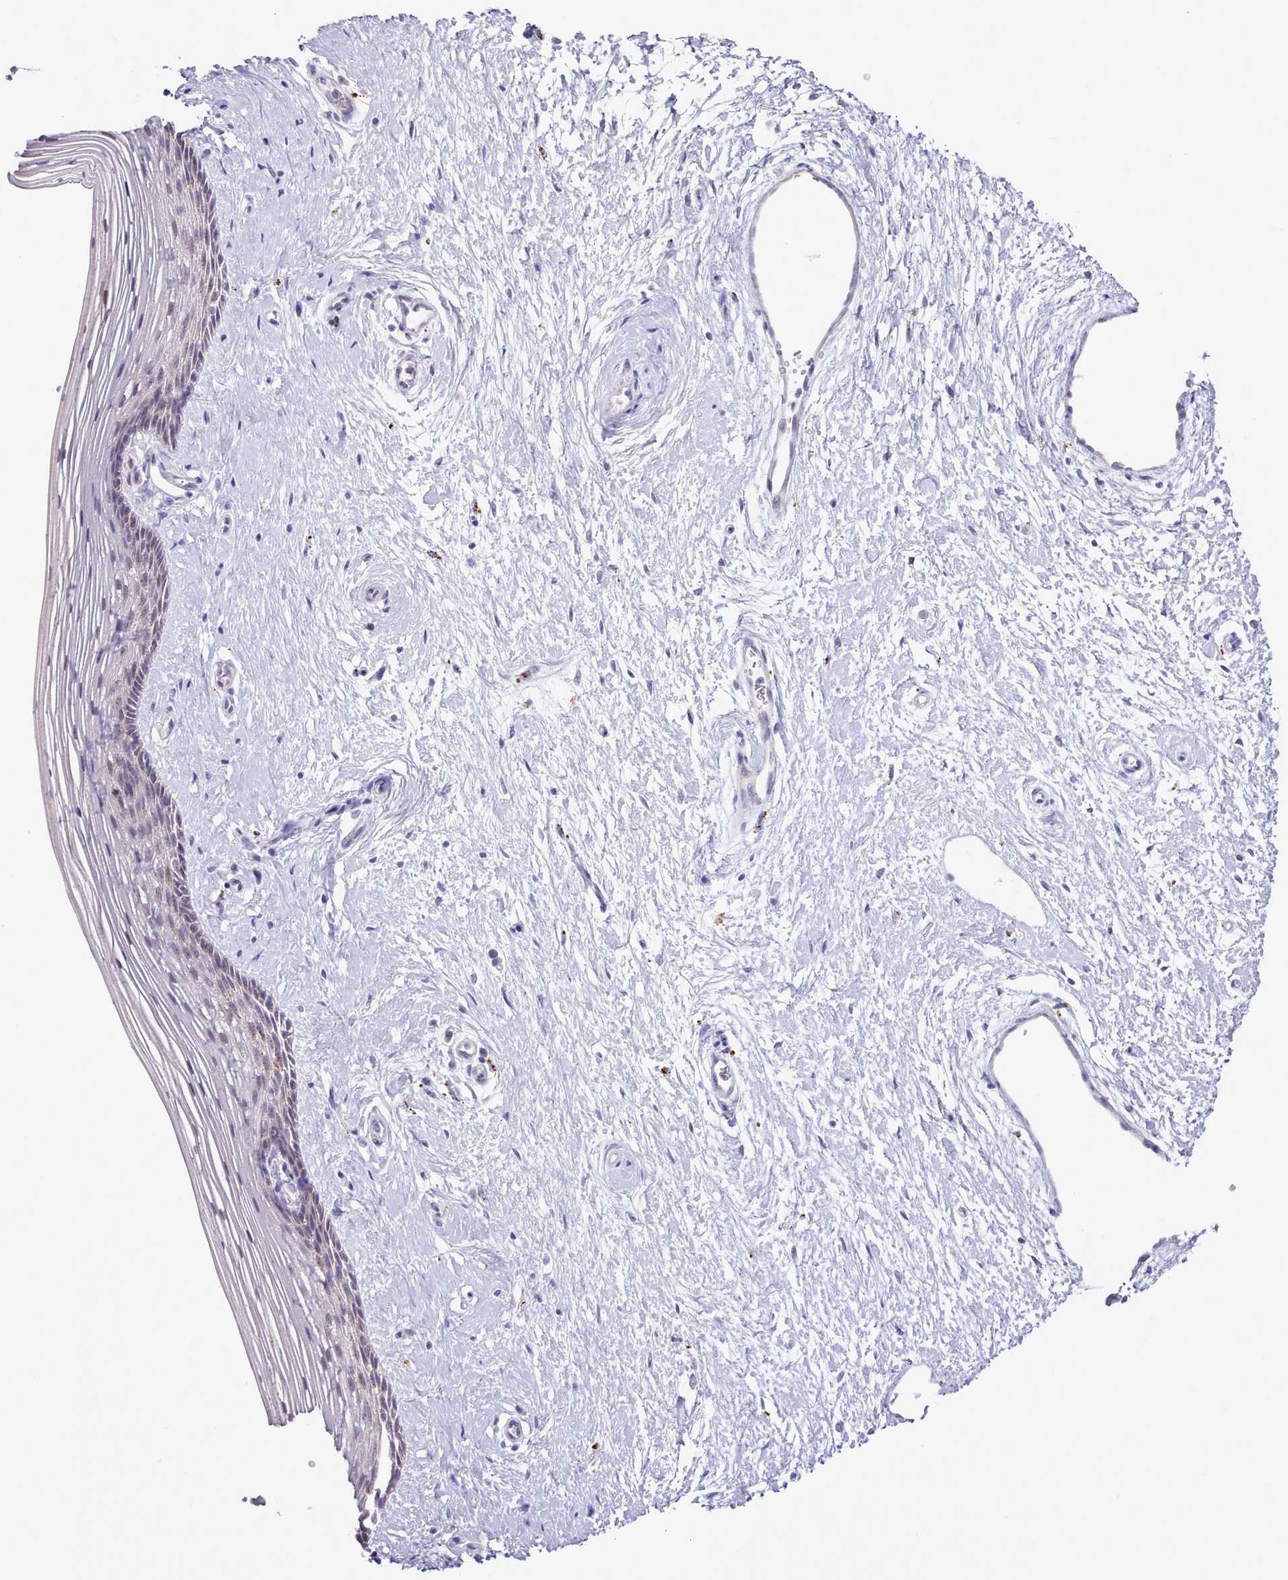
{"staining": {"intensity": "weak", "quantity": "<25%", "location": "cytoplasmic/membranous"}, "tissue": "vagina", "cell_type": "Squamous epithelial cells", "image_type": "normal", "snomed": [{"axis": "morphology", "description": "Normal tissue, NOS"}, {"axis": "topography", "description": "Vagina"}], "caption": "Immunohistochemistry micrograph of unremarkable vagina: vagina stained with DAB (3,3'-diaminobenzidine) exhibits no significant protein expression in squamous epithelial cells. (Immunohistochemistry, brightfield microscopy, high magnification).", "gene": "SRD5A1", "patient": {"sex": "female", "age": 46}}